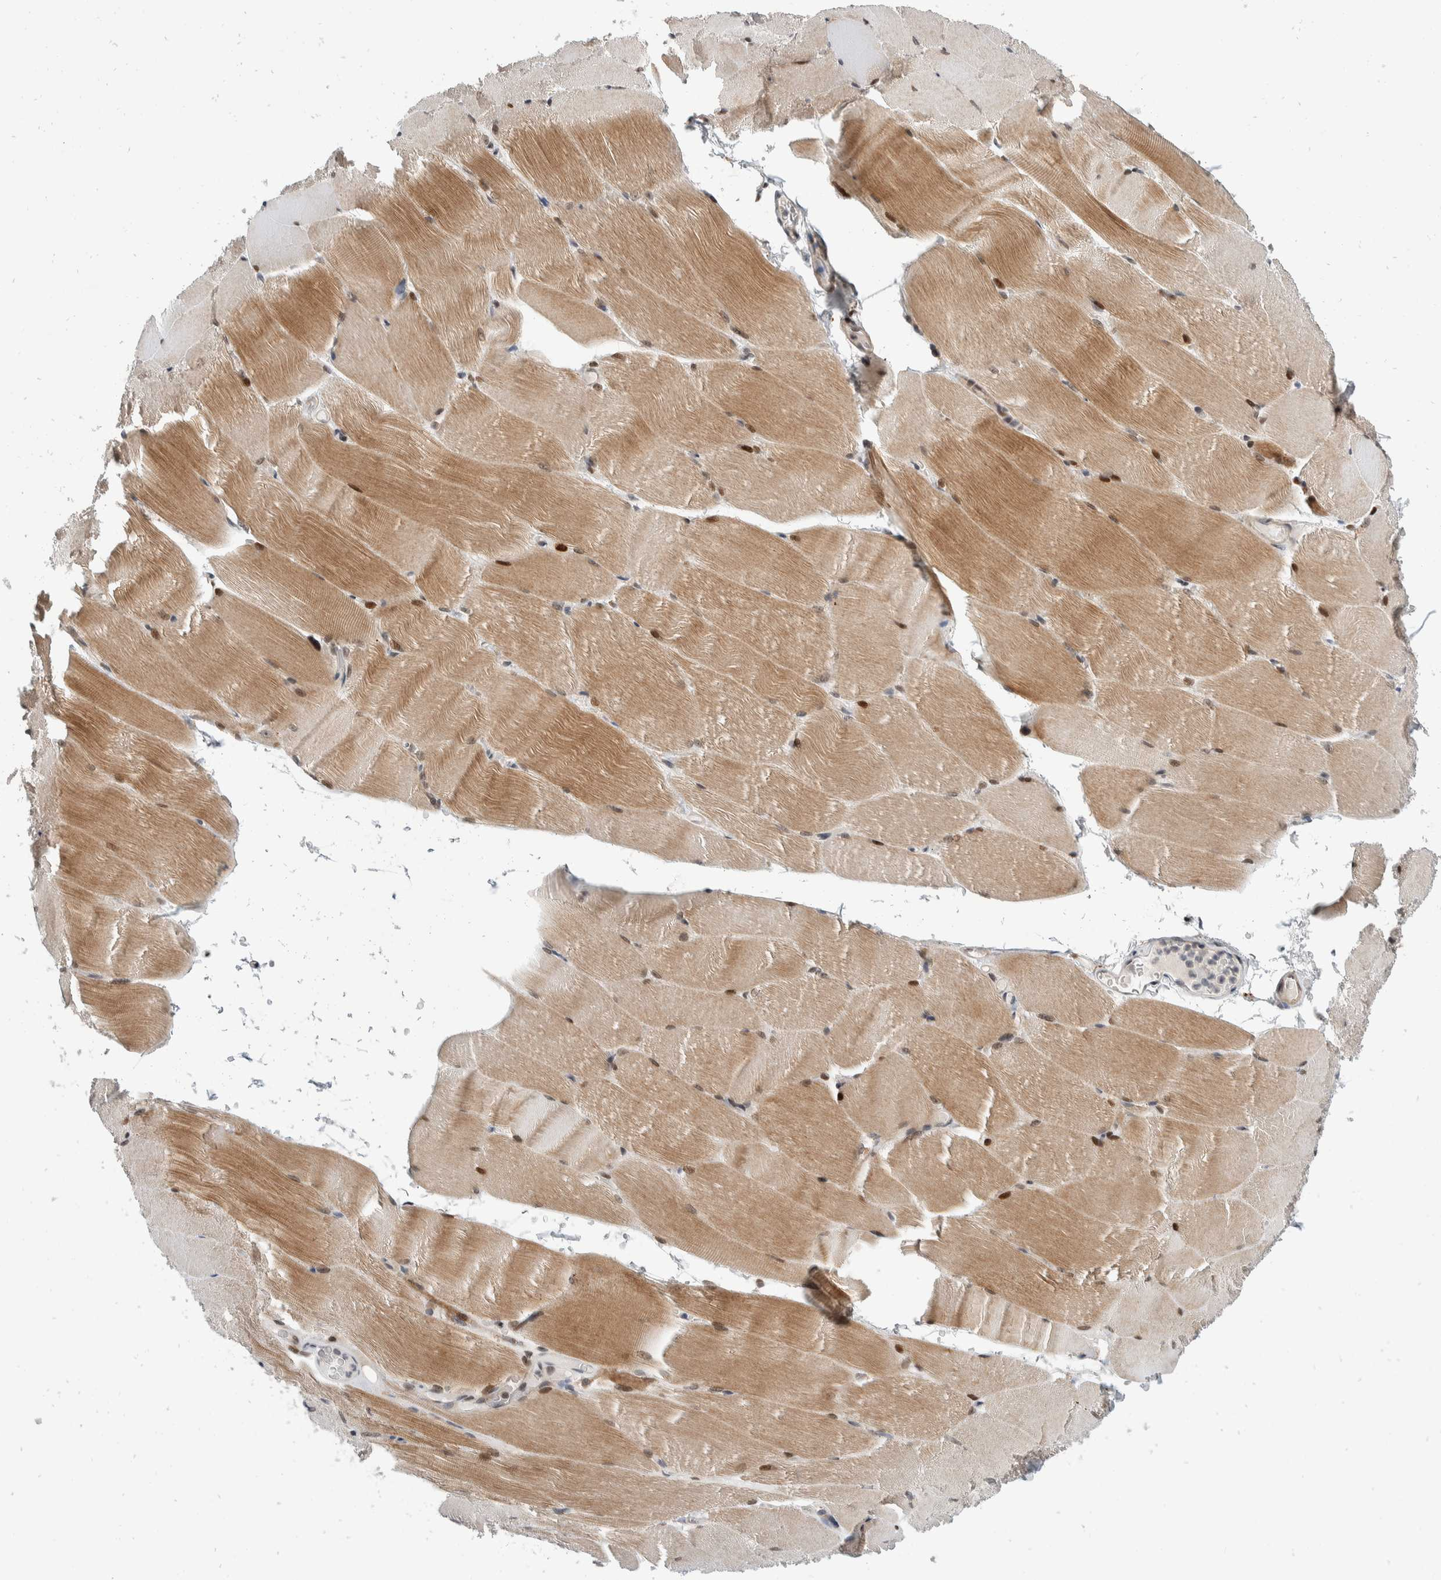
{"staining": {"intensity": "moderate", "quantity": ">75%", "location": "cytoplasmic/membranous,nuclear"}, "tissue": "skeletal muscle", "cell_type": "Myocytes", "image_type": "normal", "snomed": [{"axis": "morphology", "description": "Normal tissue, NOS"}, {"axis": "topography", "description": "Skeletal muscle"}, {"axis": "topography", "description": "Parathyroid gland"}], "caption": "This is a micrograph of immunohistochemistry staining of normal skeletal muscle, which shows moderate positivity in the cytoplasmic/membranous,nuclear of myocytes.", "gene": "ZNF703", "patient": {"sex": "female", "age": 37}}